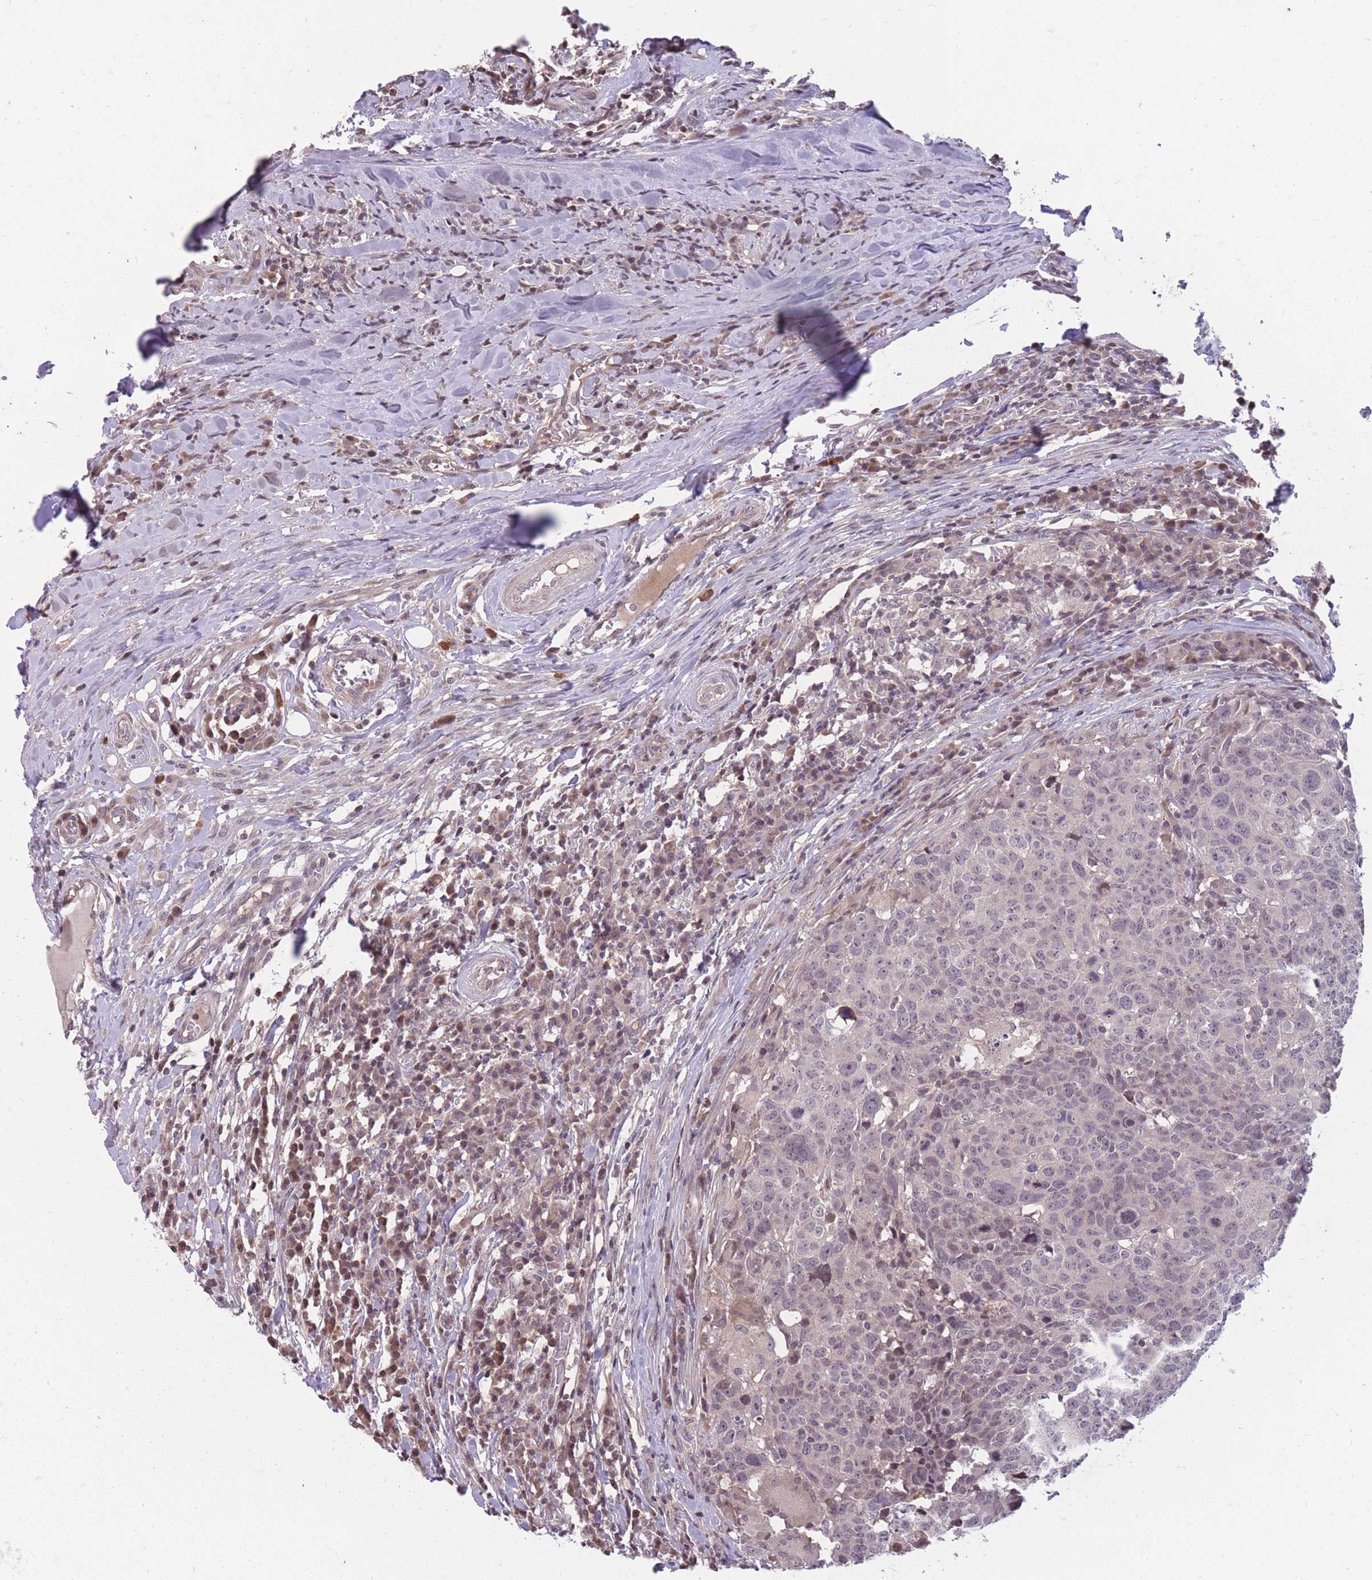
{"staining": {"intensity": "negative", "quantity": "none", "location": "none"}, "tissue": "head and neck cancer", "cell_type": "Tumor cells", "image_type": "cancer", "snomed": [{"axis": "morphology", "description": "Normal tissue, NOS"}, {"axis": "morphology", "description": "Squamous cell carcinoma, NOS"}, {"axis": "topography", "description": "Skeletal muscle"}, {"axis": "topography", "description": "Vascular tissue"}, {"axis": "topography", "description": "Peripheral nerve tissue"}, {"axis": "topography", "description": "Head-Neck"}], "caption": "The histopathology image displays no staining of tumor cells in squamous cell carcinoma (head and neck).", "gene": "GGT5", "patient": {"sex": "male", "age": 66}}